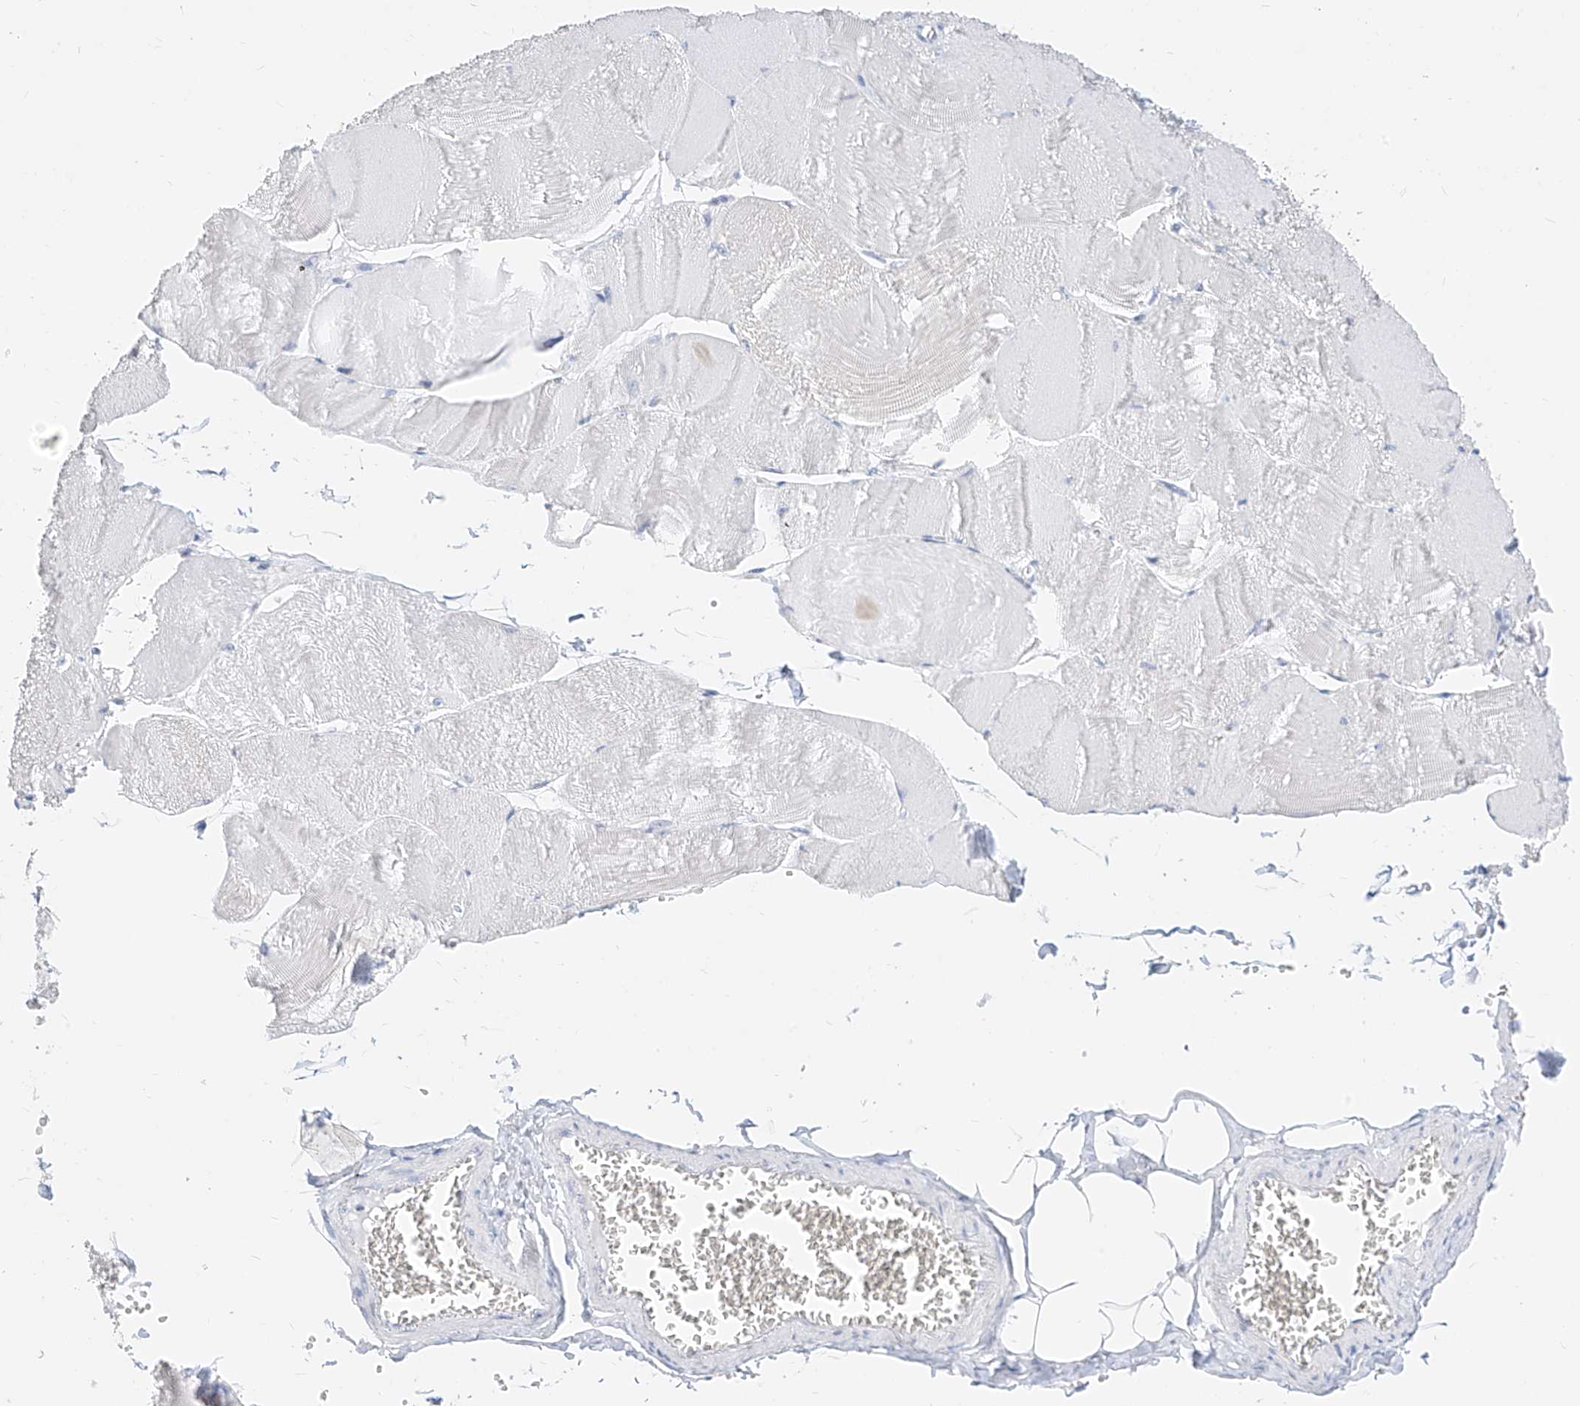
{"staining": {"intensity": "negative", "quantity": "none", "location": "none"}, "tissue": "skeletal muscle", "cell_type": "Myocytes", "image_type": "normal", "snomed": [{"axis": "morphology", "description": "Normal tissue, NOS"}, {"axis": "morphology", "description": "Basal cell carcinoma"}, {"axis": "topography", "description": "Skeletal muscle"}], "caption": "There is no significant positivity in myocytes of skeletal muscle. (Immunohistochemistry, brightfield microscopy, high magnification).", "gene": "ZZEF1", "patient": {"sex": "female", "age": 64}}